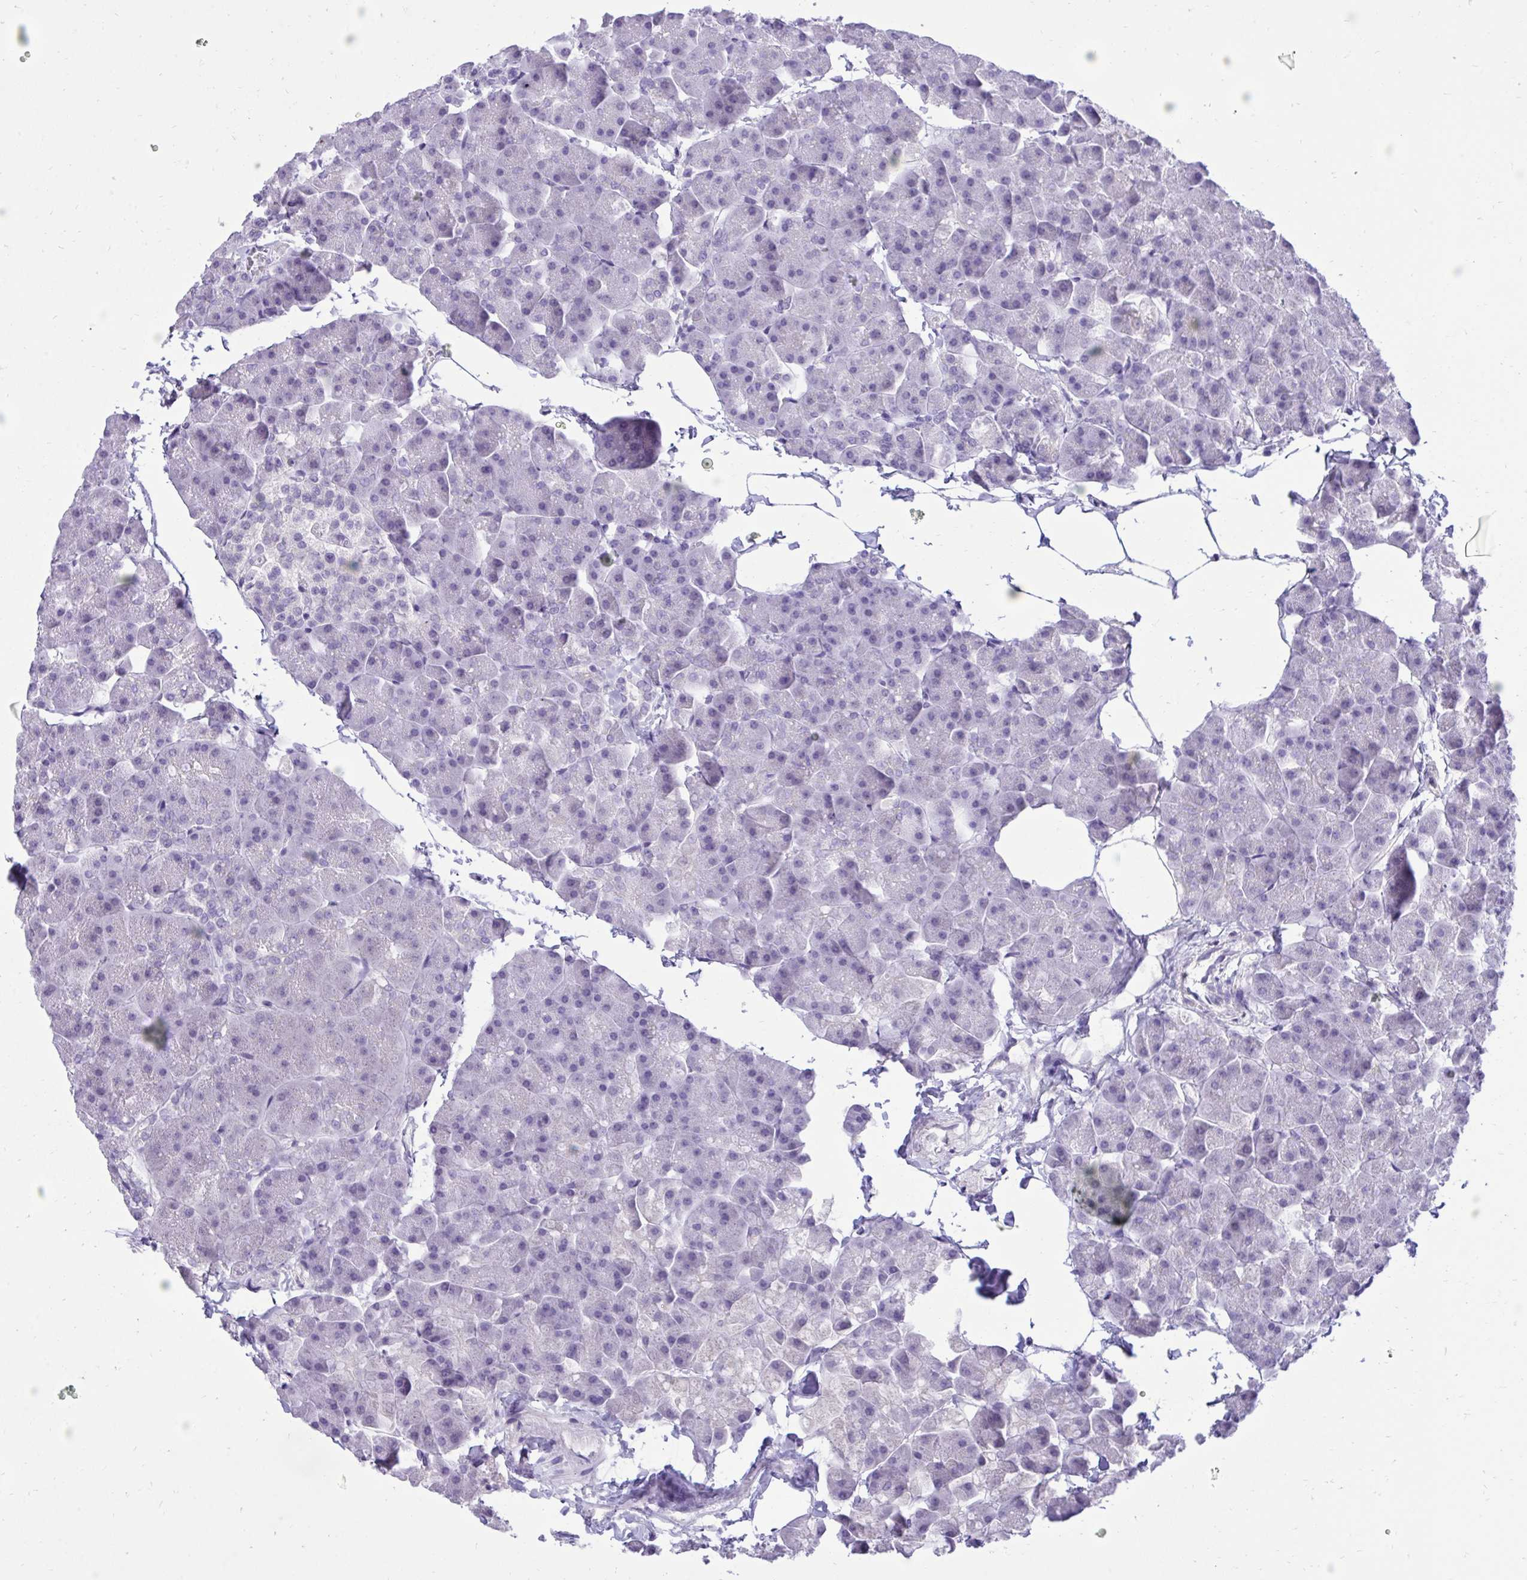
{"staining": {"intensity": "negative", "quantity": "none", "location": "none"}, "tissue": "pancreas", "cell_type": "Exocrine glandular cells", "image_type": "normal", "snomed": [{"axis": "morphology", "description": "Normal tissue, NOS"}, {"axis": "topography", "description": "Pancreas"}], "caption": "There is no significant expression in exocrine glandular cells of pancreas. (DAB (3,3'-diaminobenzidine) immunohistochemistry with hematoxylin counter stain).", "gene": "TMCO5A", "patient": {"sex": "male", "age": 35}}